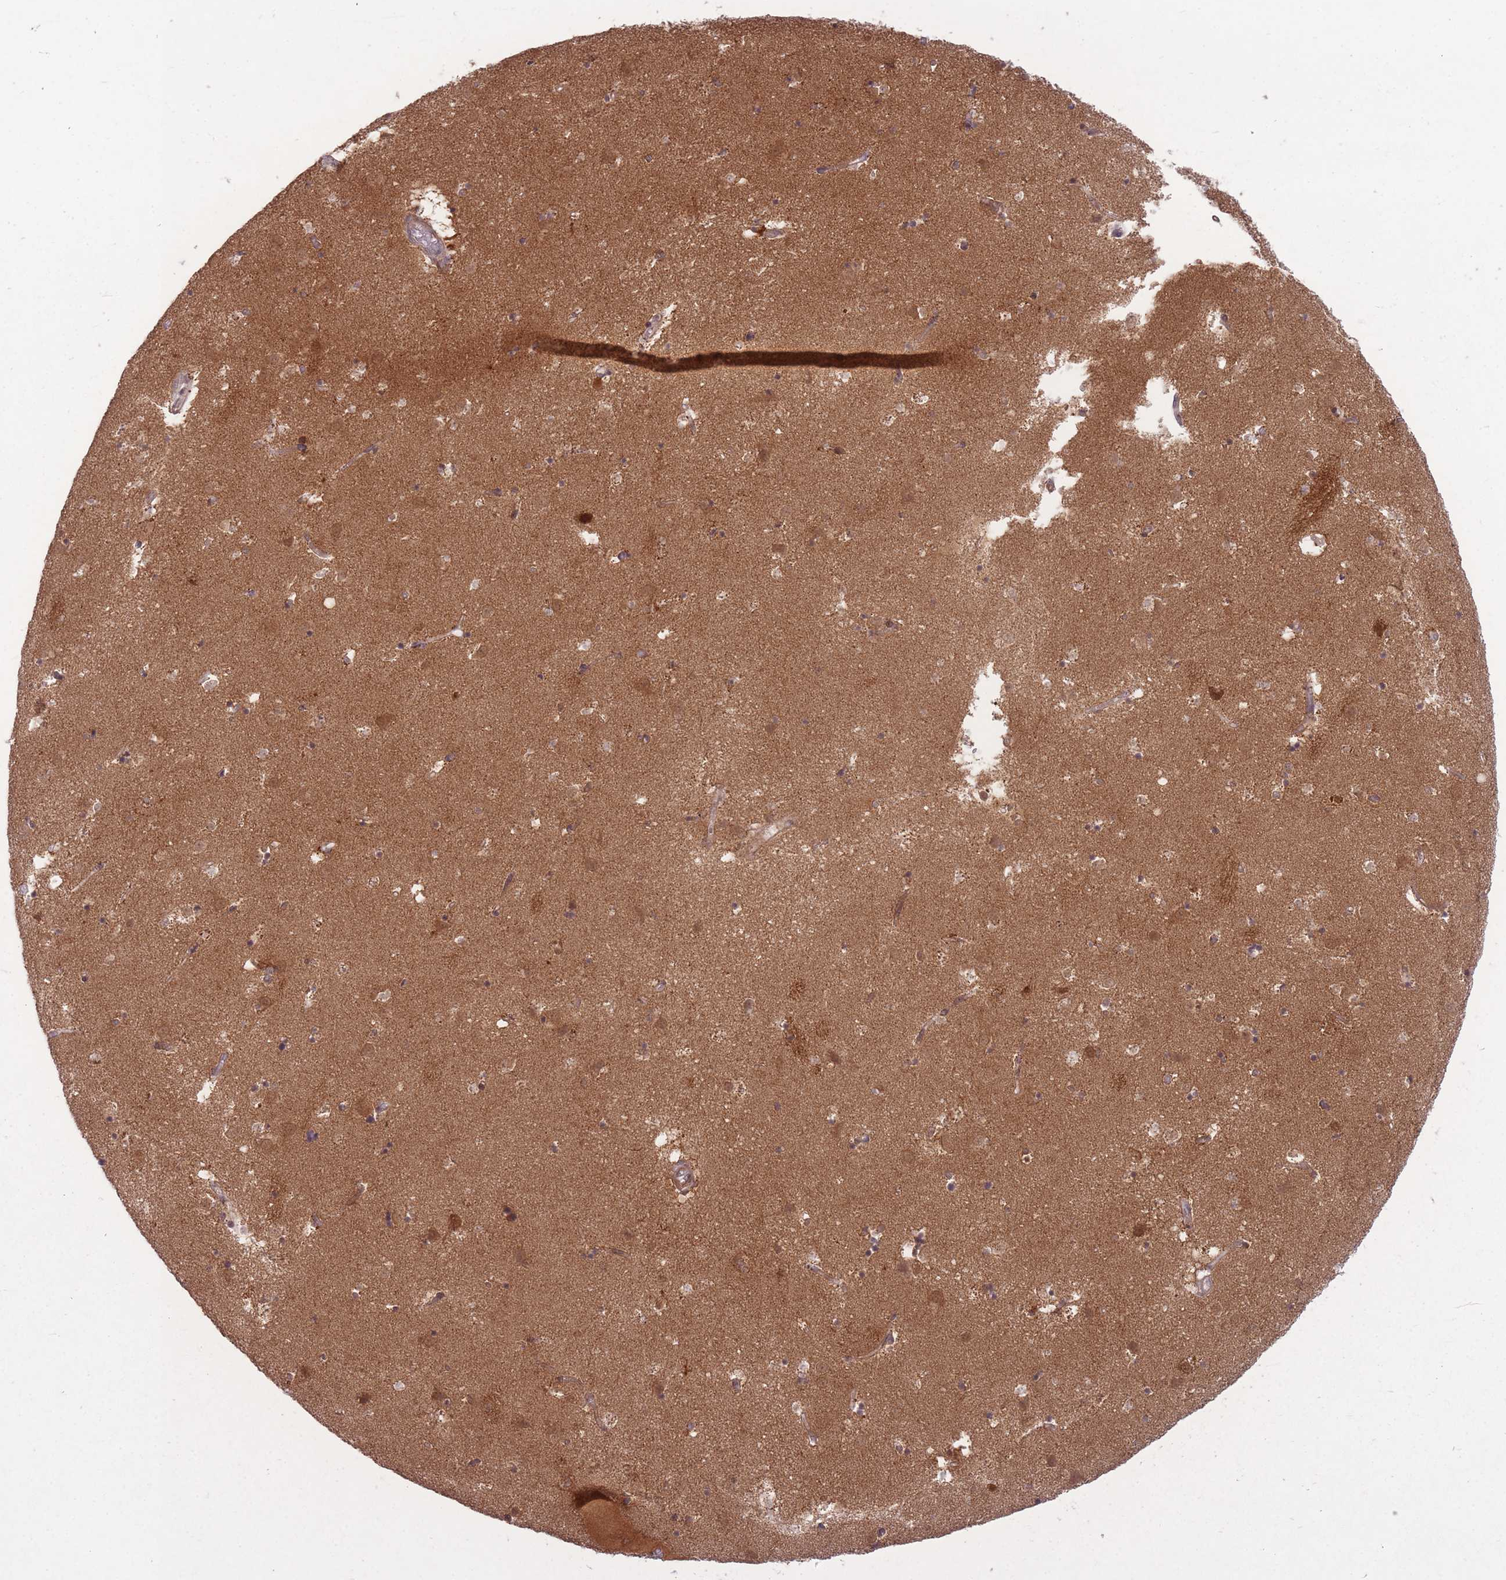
{"staining": {"intensity": "moderate", "quantity": "25%-75%", "location": "cytoplasmic/membranous,nuclear"}, "tissue": "caudate", "cell_type": "Glial cells", "image_type": "normal", "snomed": [{"axis": "morphology", "description": "Normal tissue, NOS"}, {"axis": "topography", "description": "Lateral ventricle wall"}], "caption": "Protein positivity by immunohistochemistry exhibits moderate cytoplasmic/membranous,nuclear positivity in about 25%-75% of glial cells in benign caudate. (Brightfield microscopy of DAB IHC at high magnification).", "gene": "DPYSL4", "patient": {"sex": "male", "age": 58}}